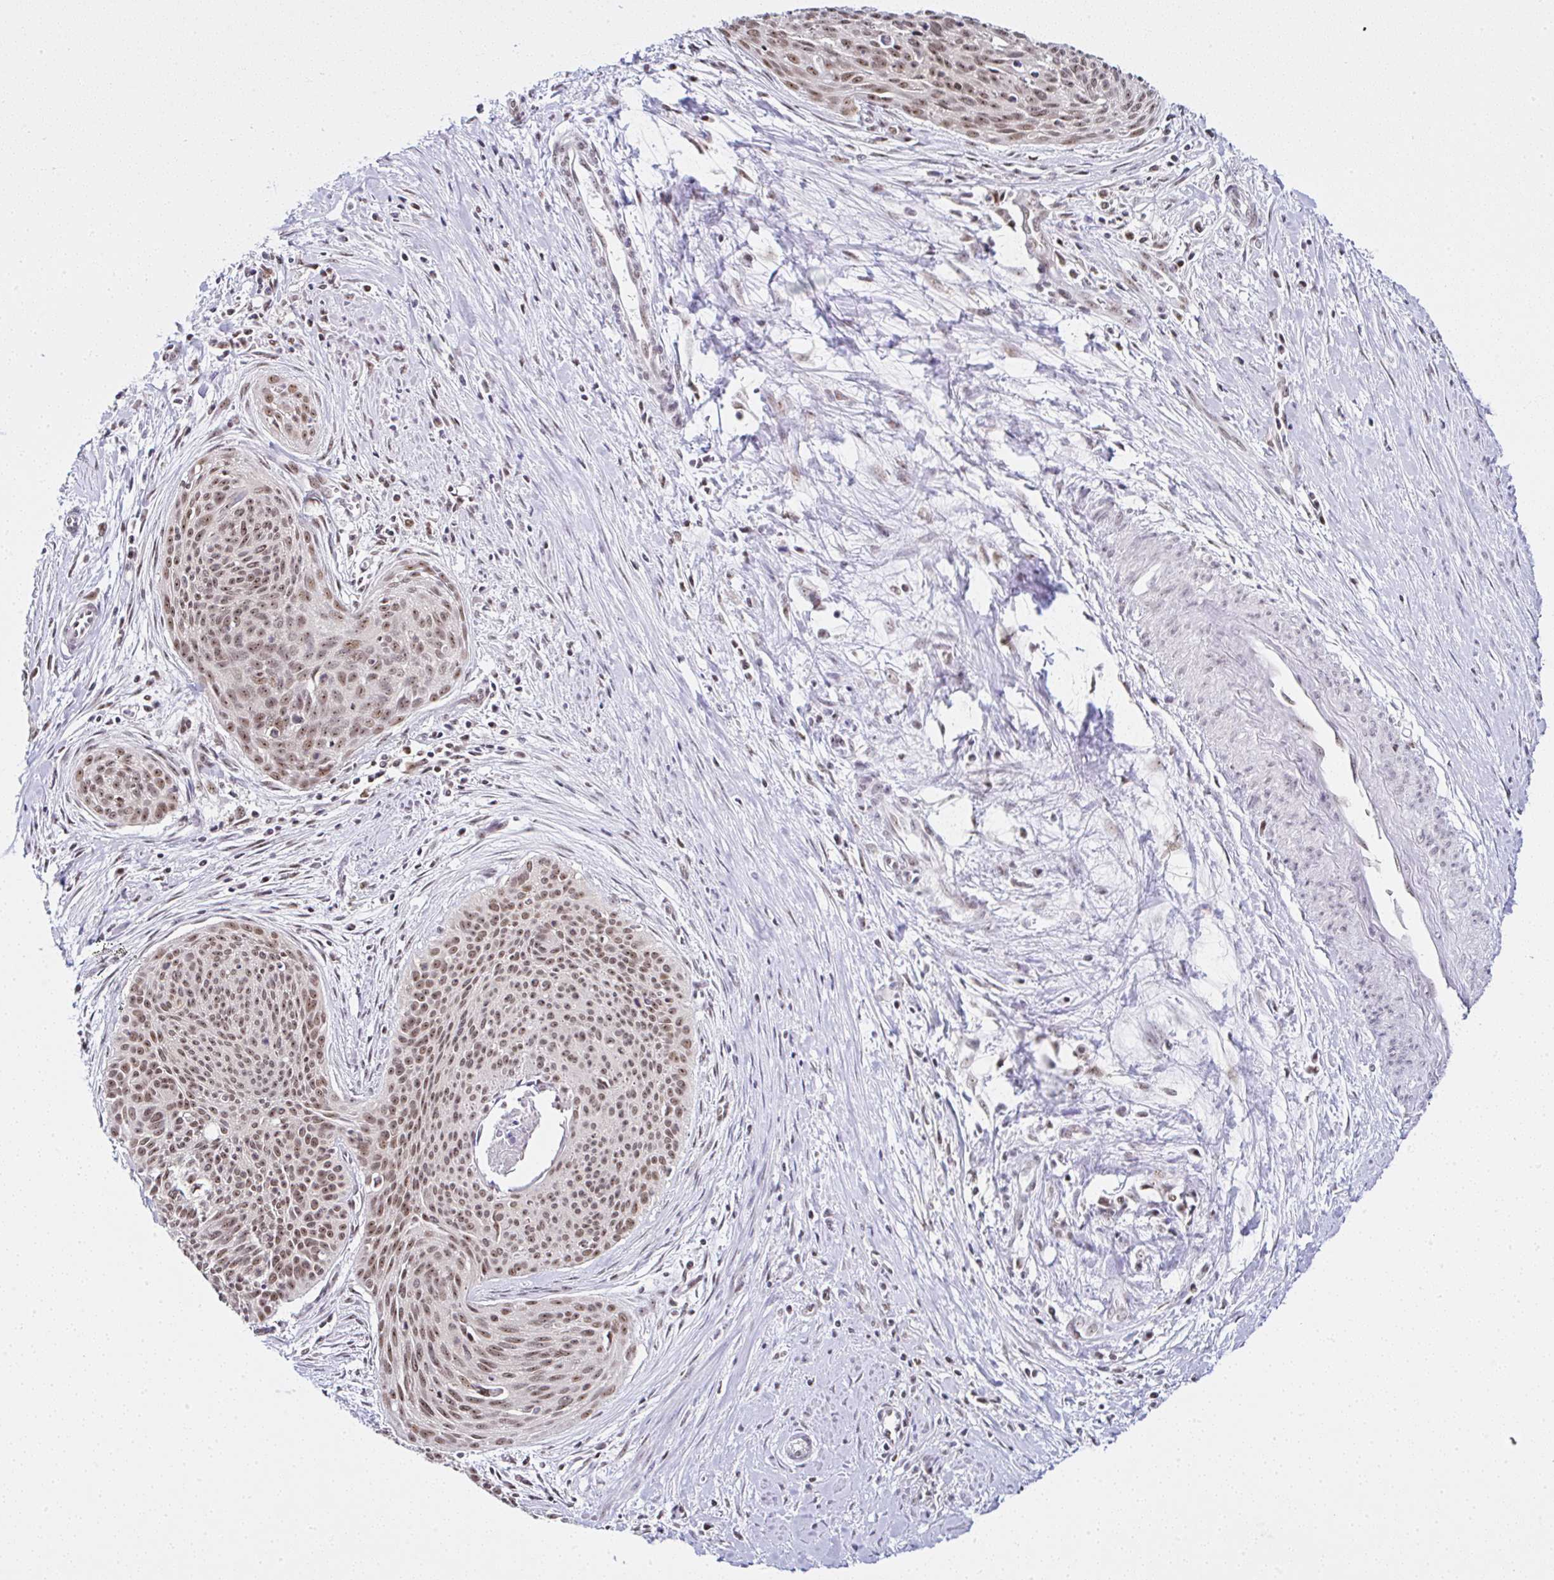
{"staining": {"intensity": "moderate", "quantity": ">75%", "location": "nuclear"}, "tissue": "cervical cancer", "cell_type": "Tumor cells", "image_type": "cancer", "snomed": [{"axis": "morphology", "description": "Squamous cell carcinoma, NOS"}, {"axis": "topography", "description": "Cervix"}], "caption": "Human squamous cell carcinoma (cervical) stained with a brown dye exhibits moderate nuclear positive staining in approximately >75% of tumor cells.", "gene": "PTPN2", "patient": {"sex": "female", "age": 55}}